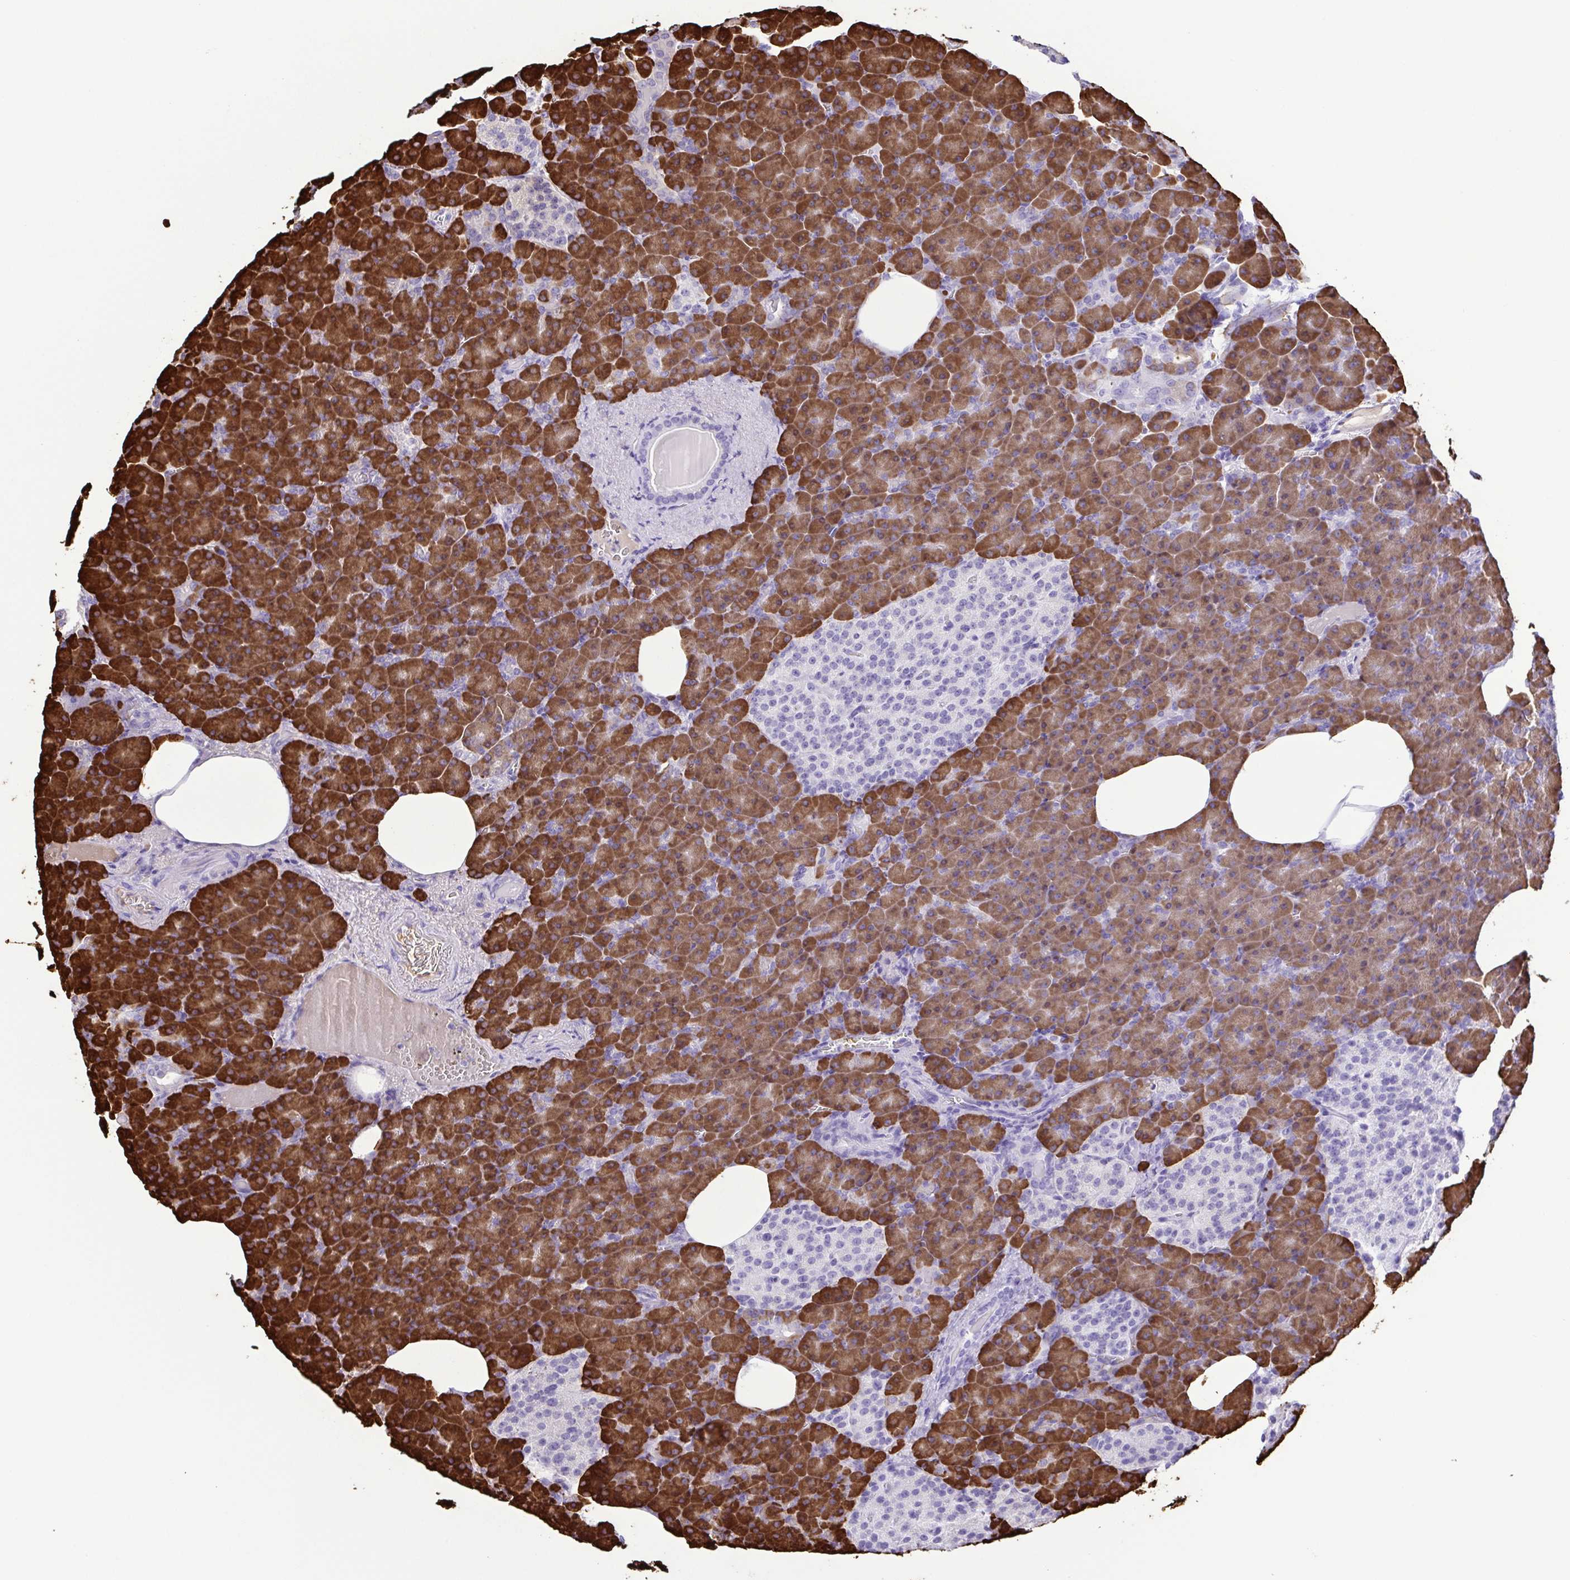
{"staining": {"intensity": "strong", "quantity": ">75%", "location": "cytoplasmic/membranous"}, "tissue": "pancreas", "cell_type": "Exocrine glandular cells", "image_type": "normal", "snomed": [{"axis": "morphology", "description": "Normal tissue, NOS"}, {"axis": "topography", "description": "Pancreas"}], "caption": "This micrograph displays benign pancreas stained with IHC to label a protein in brown. The cytoplasmic/membranous of exocrine glandular cells show strong positivity for the protein. Nuclei are counter-stained blue.", "gene": "ERP27", "patient": {"sex": "female", "age": 74}}